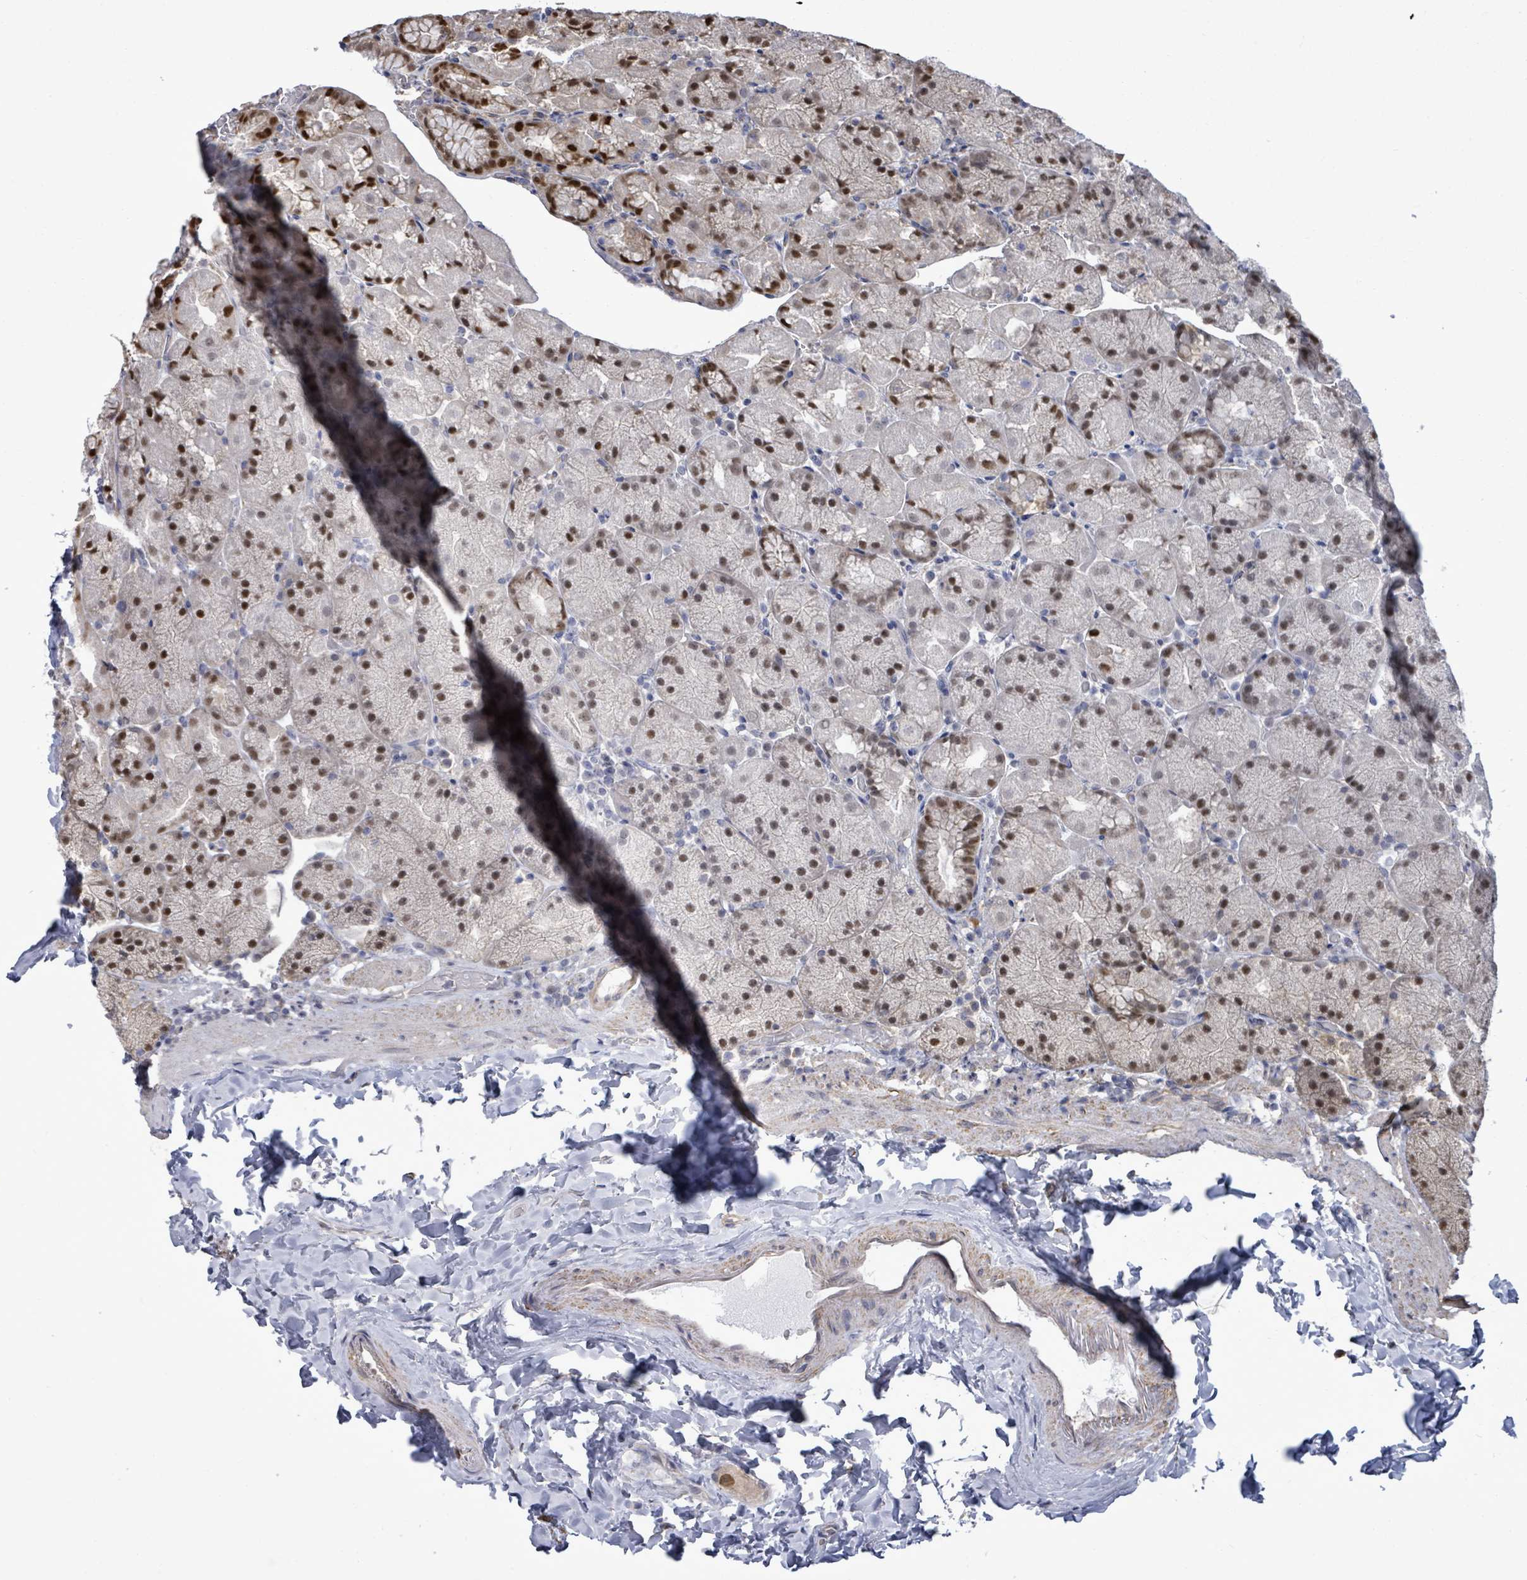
{"staining": {"intensity": "moderate", "quantity": ">75%", "location": "cytoplasmic/membranous,nuclear"}, "tissue": "stomach", "cell_type": "Glandular cells", "image_type": "normal", "snomed": [{"axis": "morphology", "description": "Normal tissue, NOS"}, {"axis": "topography", "description": "Stomach, upper"}, {"axis": "topography", "description": "Stomach, lower"}], "caption": "Protein staining of benign stomach shows moderate cytoplasmic/membranous,nuclear positivity in approximately >75% of glandular cells. (DAB (3,3'-diaminobenzidine) = brown stain, brightfield microscopy at high magnification).", "gene": "PAPSS1", "patient": {"sex": "male", "age": 67}}